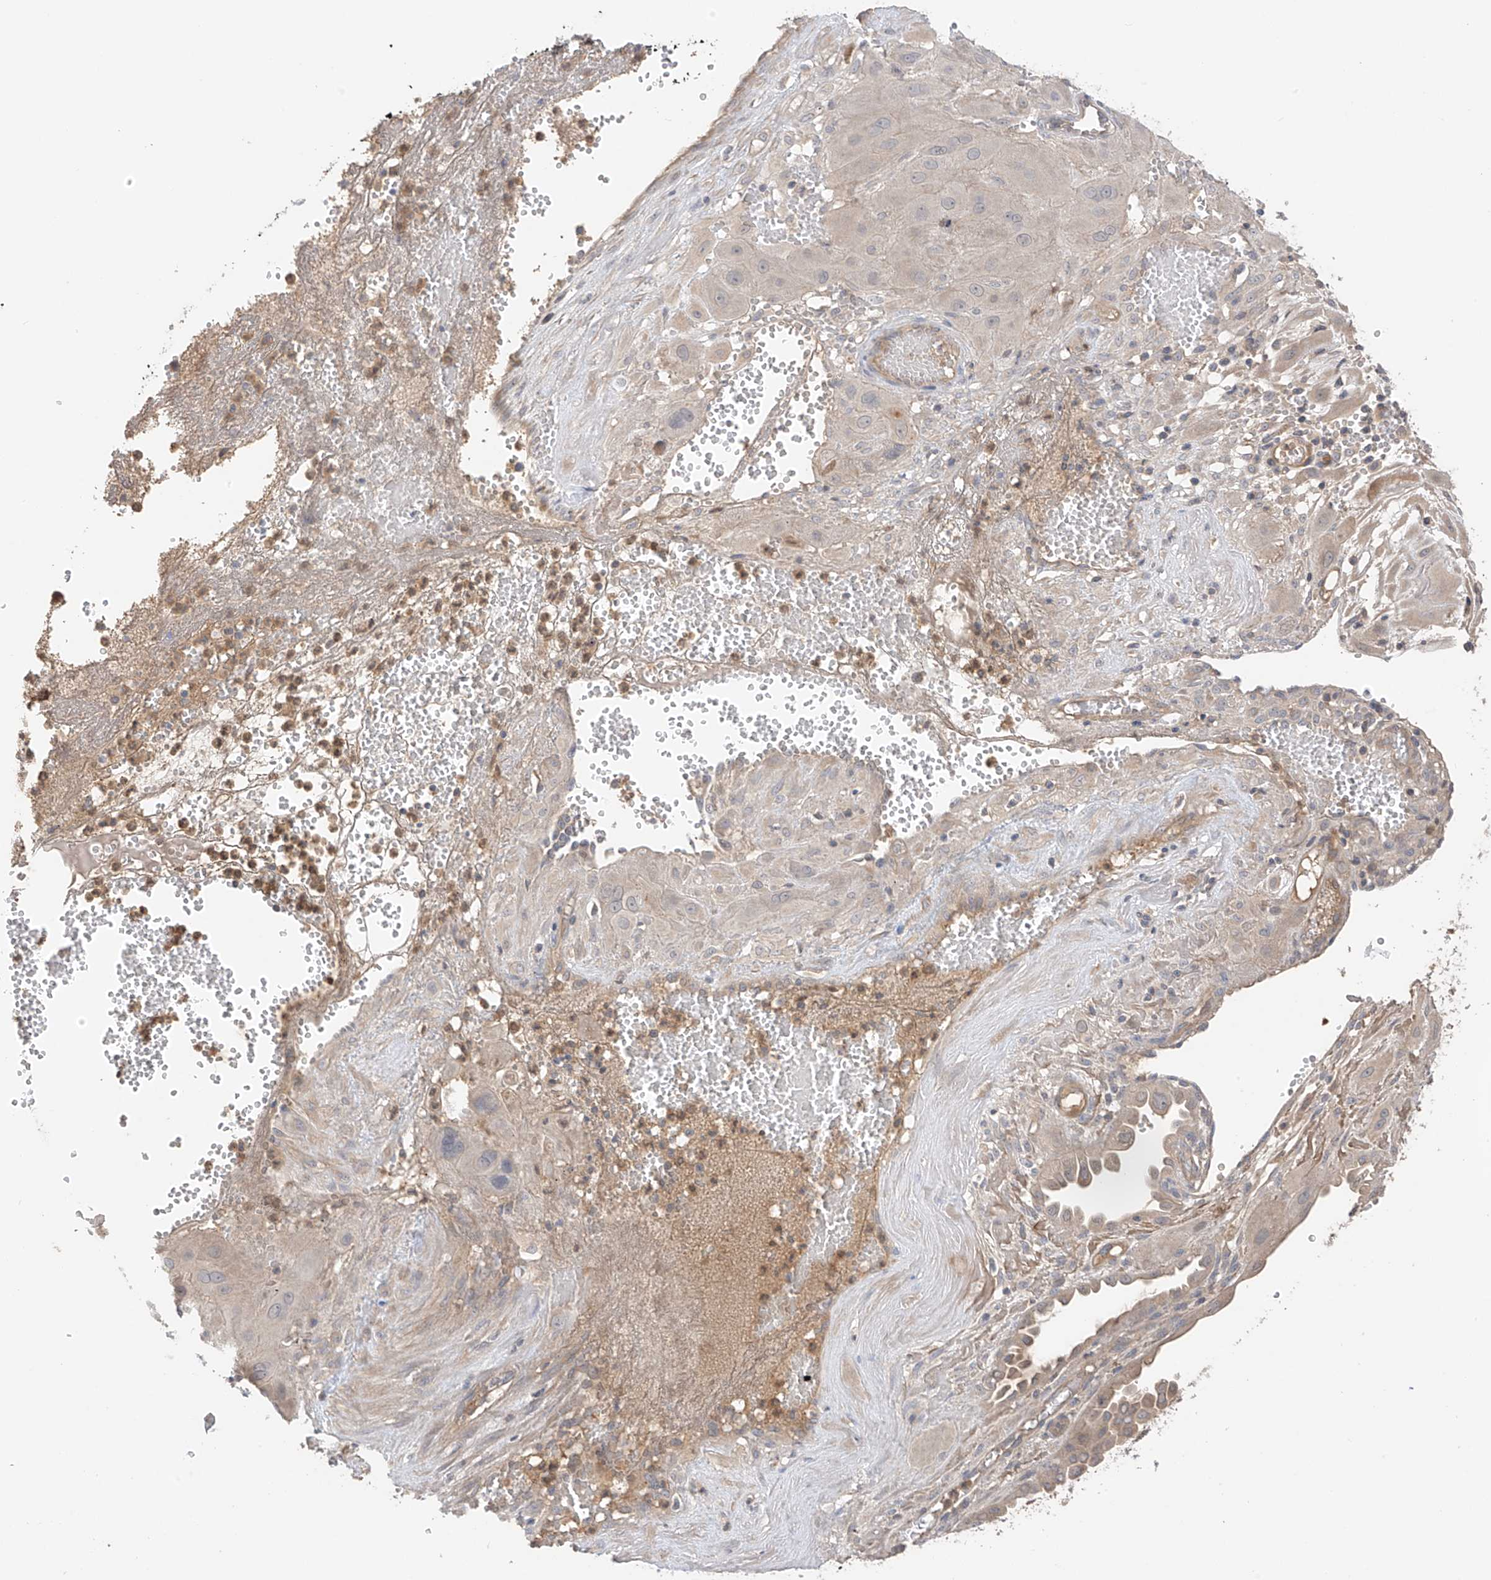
{"staining": {"intensity": "weak", "quantity": "<25%", "location": "cytoplasmic/membranous"}, "tissue": "cervical cancer", "cell_type": "Tumor cells", "image_type": "cancer", "snomed": [{"axis": "morphology", "description": "Squamous cell carcinoma, NOS"}, {"axis": "topography", "description": "Cervix"}], "caption": "There is no significant staining in tumor cells of cervical squamous cell carcinoma. Nuclei are stained in blue.", "gene": "CACNA2D4", "patient": {"sex": "female", "age": 34}}